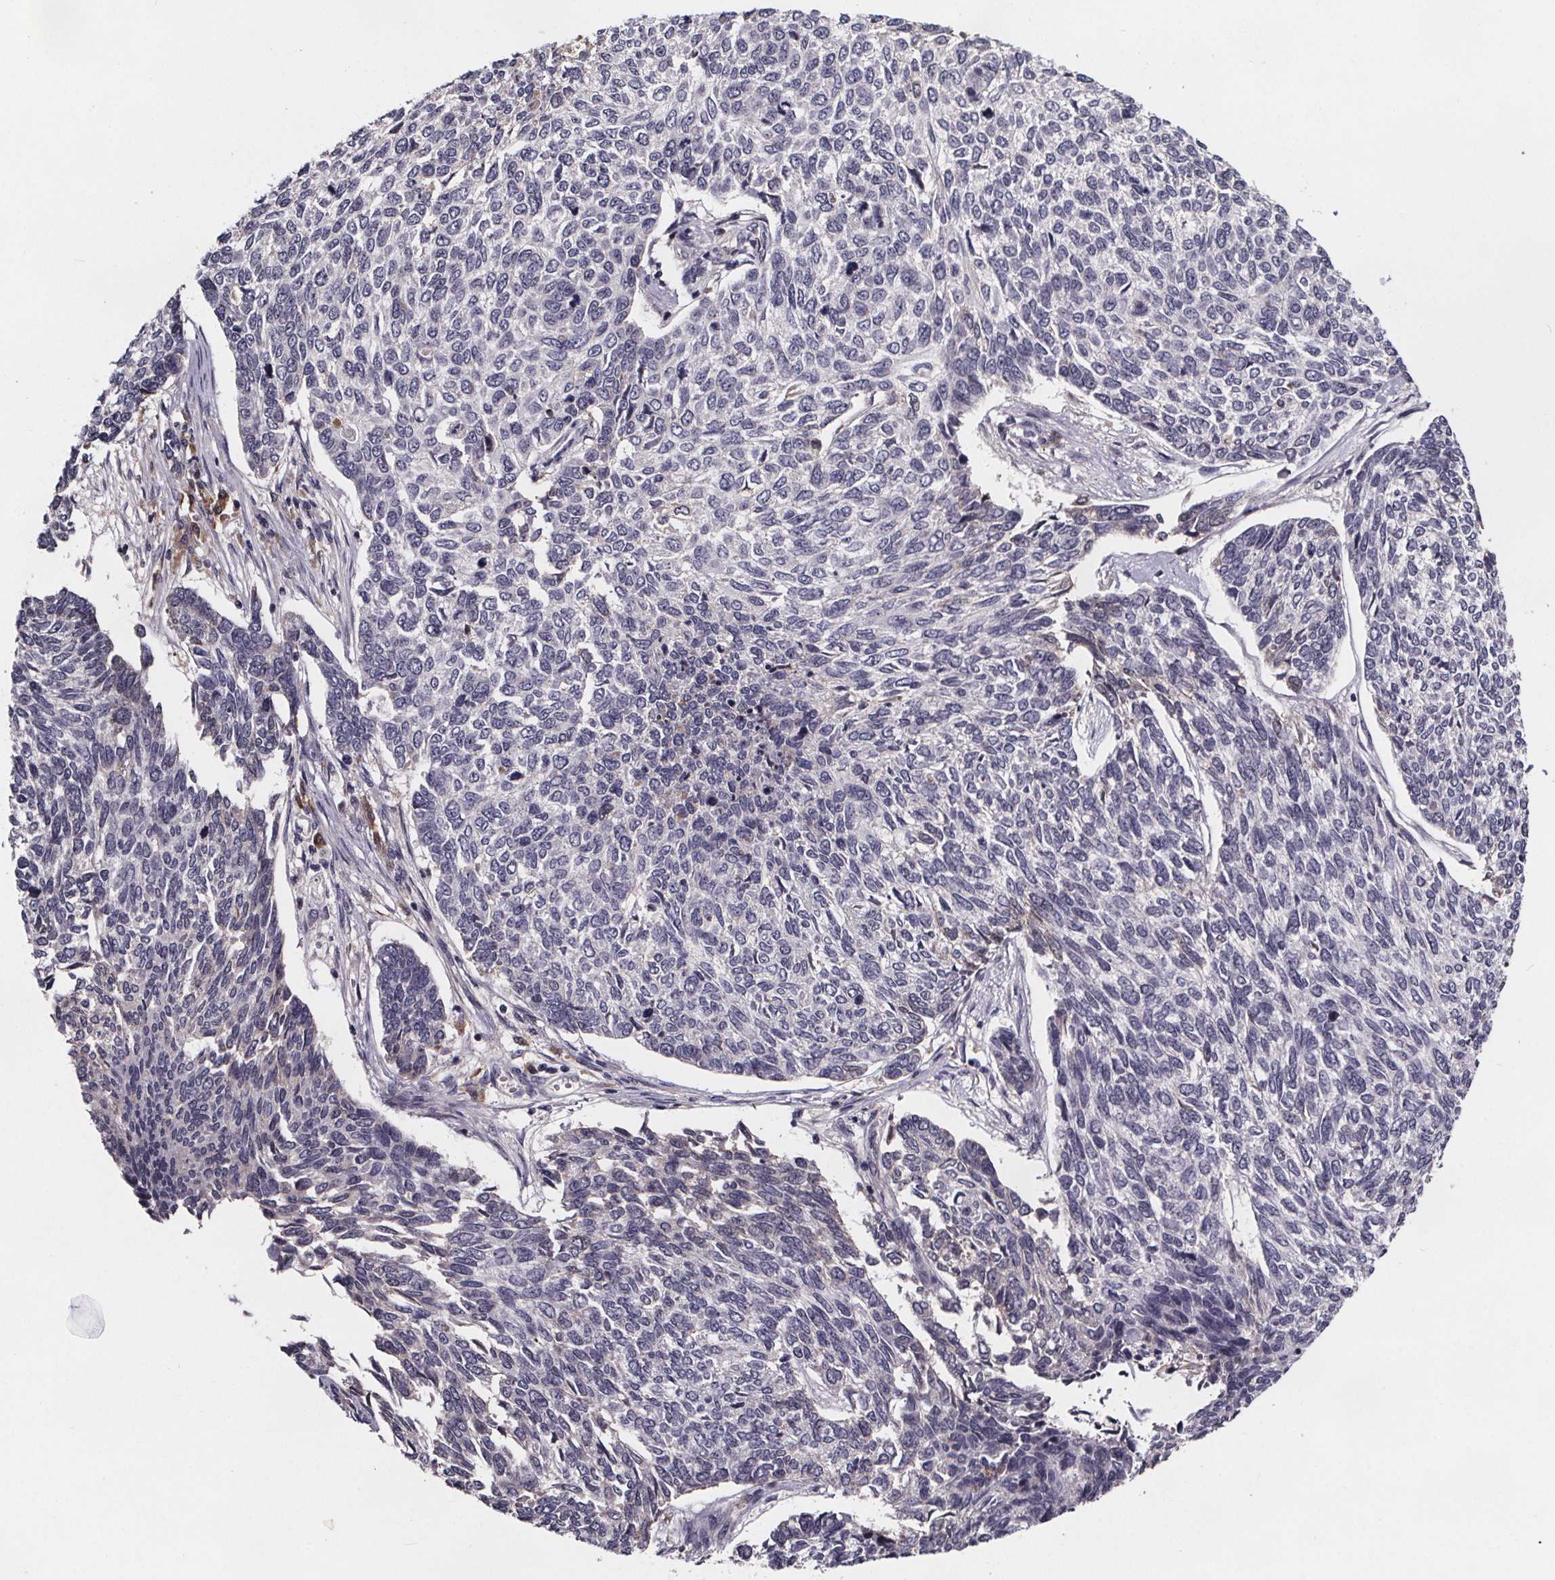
{"staining": {"intensity": "negative", "quantity": "none", "location": "none"}, "tissue": "skin cancer", "cell_type": "Tumor cells", "image_type": "cancer", "snomed": [{"axis": "morphology", "description": "Basal cell carcinoma"}, {"axis": "topography", "description": "Skin"}], "caption": "This is a image of immunohistochemistry (IHC) staining of skin cancer, which shows no positivity in tumor cells.", "gene": "NPHP4", "patient": {"sex": "female", "age": 65}}